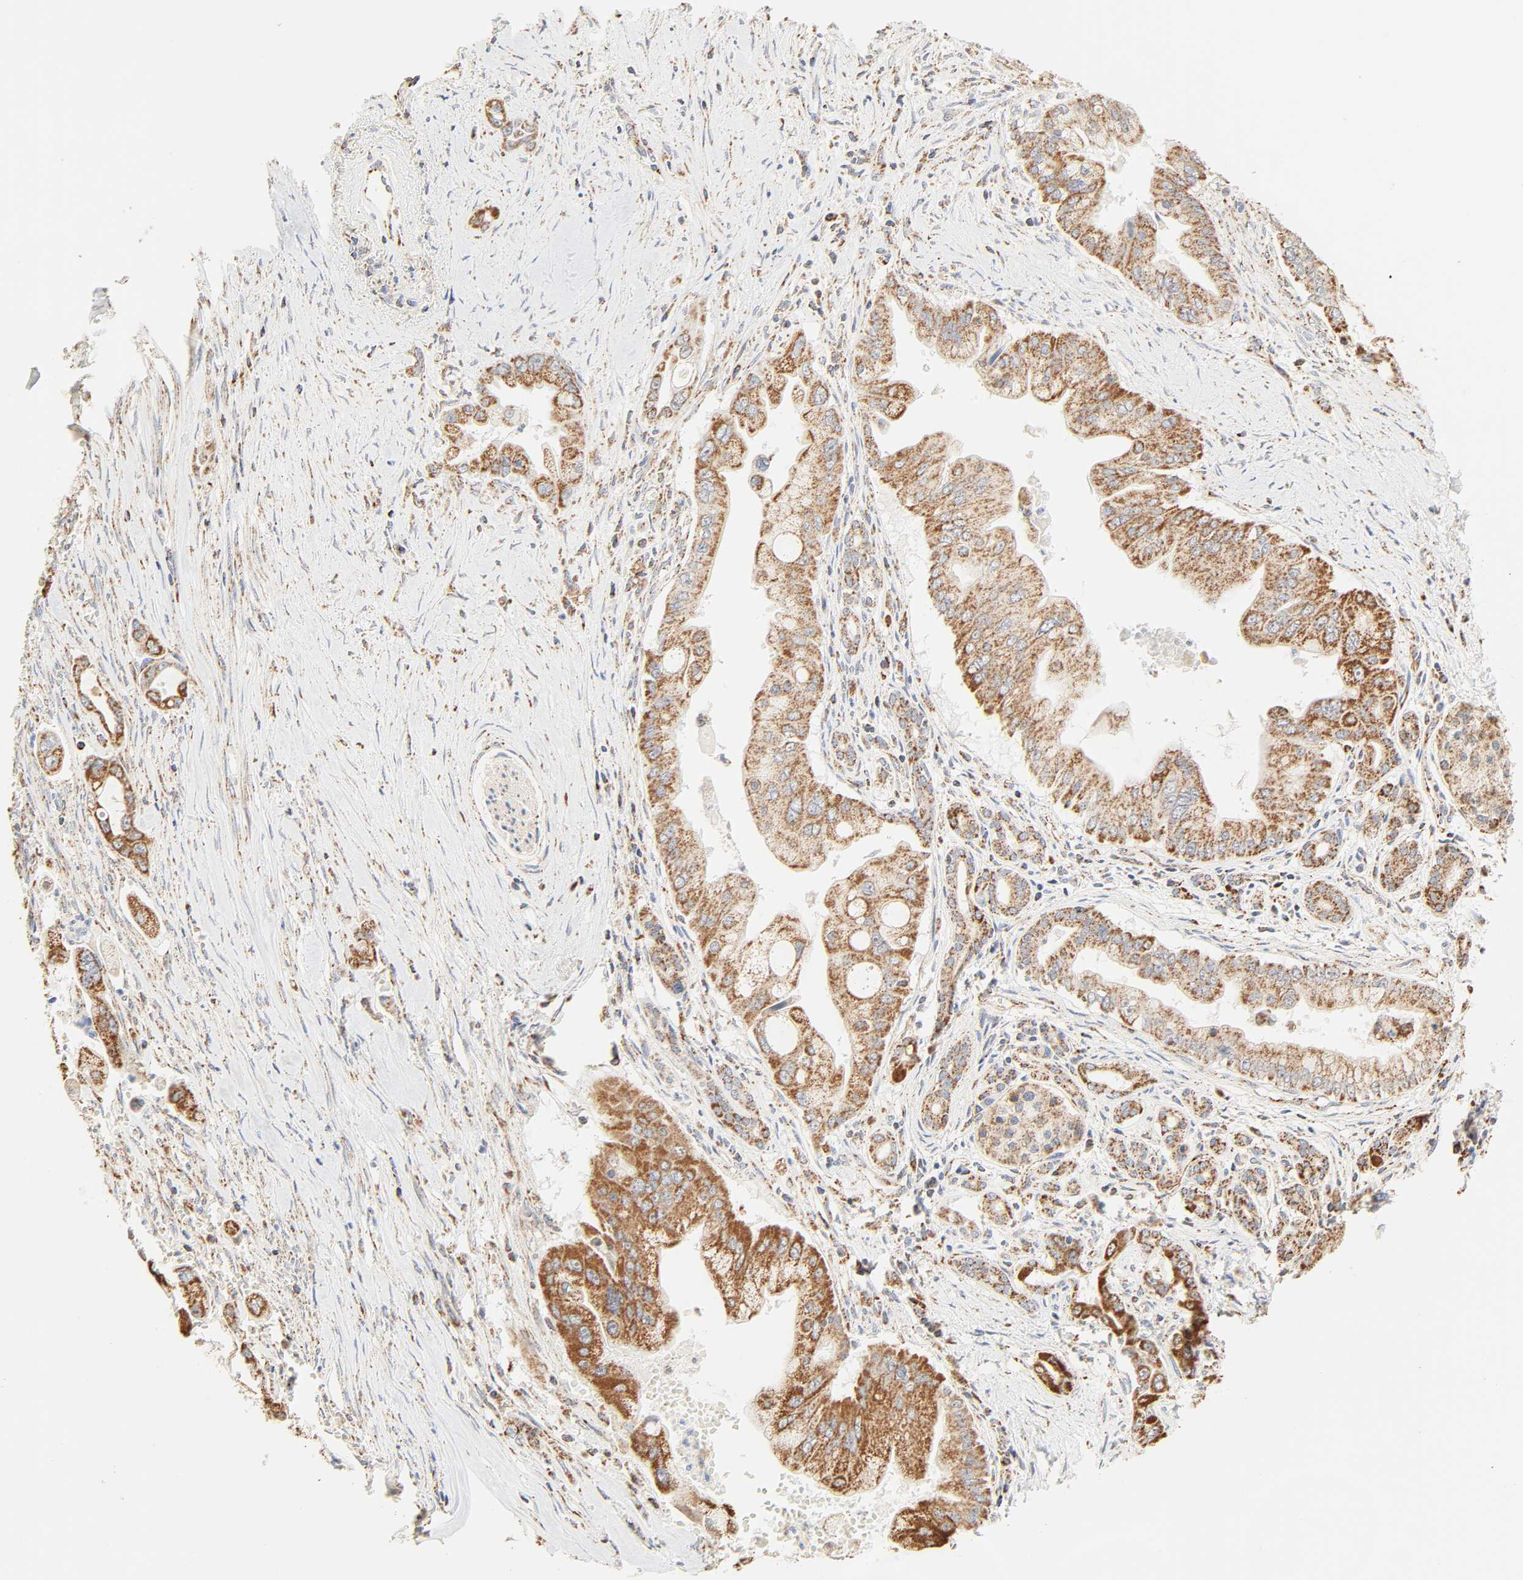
{"staining": {"intensity": "moderate", "quantity": ">75%", "location": "cytoplasmic/membranous"}, "tissue": "pancreatic cancer", "cell_type": "Tumor cells", "image_type": "cancer", "snomed": [{"axis": "morphology", "description": "Adenocarcinoma, NOS"}, {"axis": "topography", "description": "Pancreas"}], "caption": "Brown immunohistochemical staining in human pancreatic adenocarcinoma reveals moderate cytoplasmic/membranous positivity in approximately >75% of tumor cells.", "gene": "ZMAT5", "patient": {"sex": "male", "age": 59}}